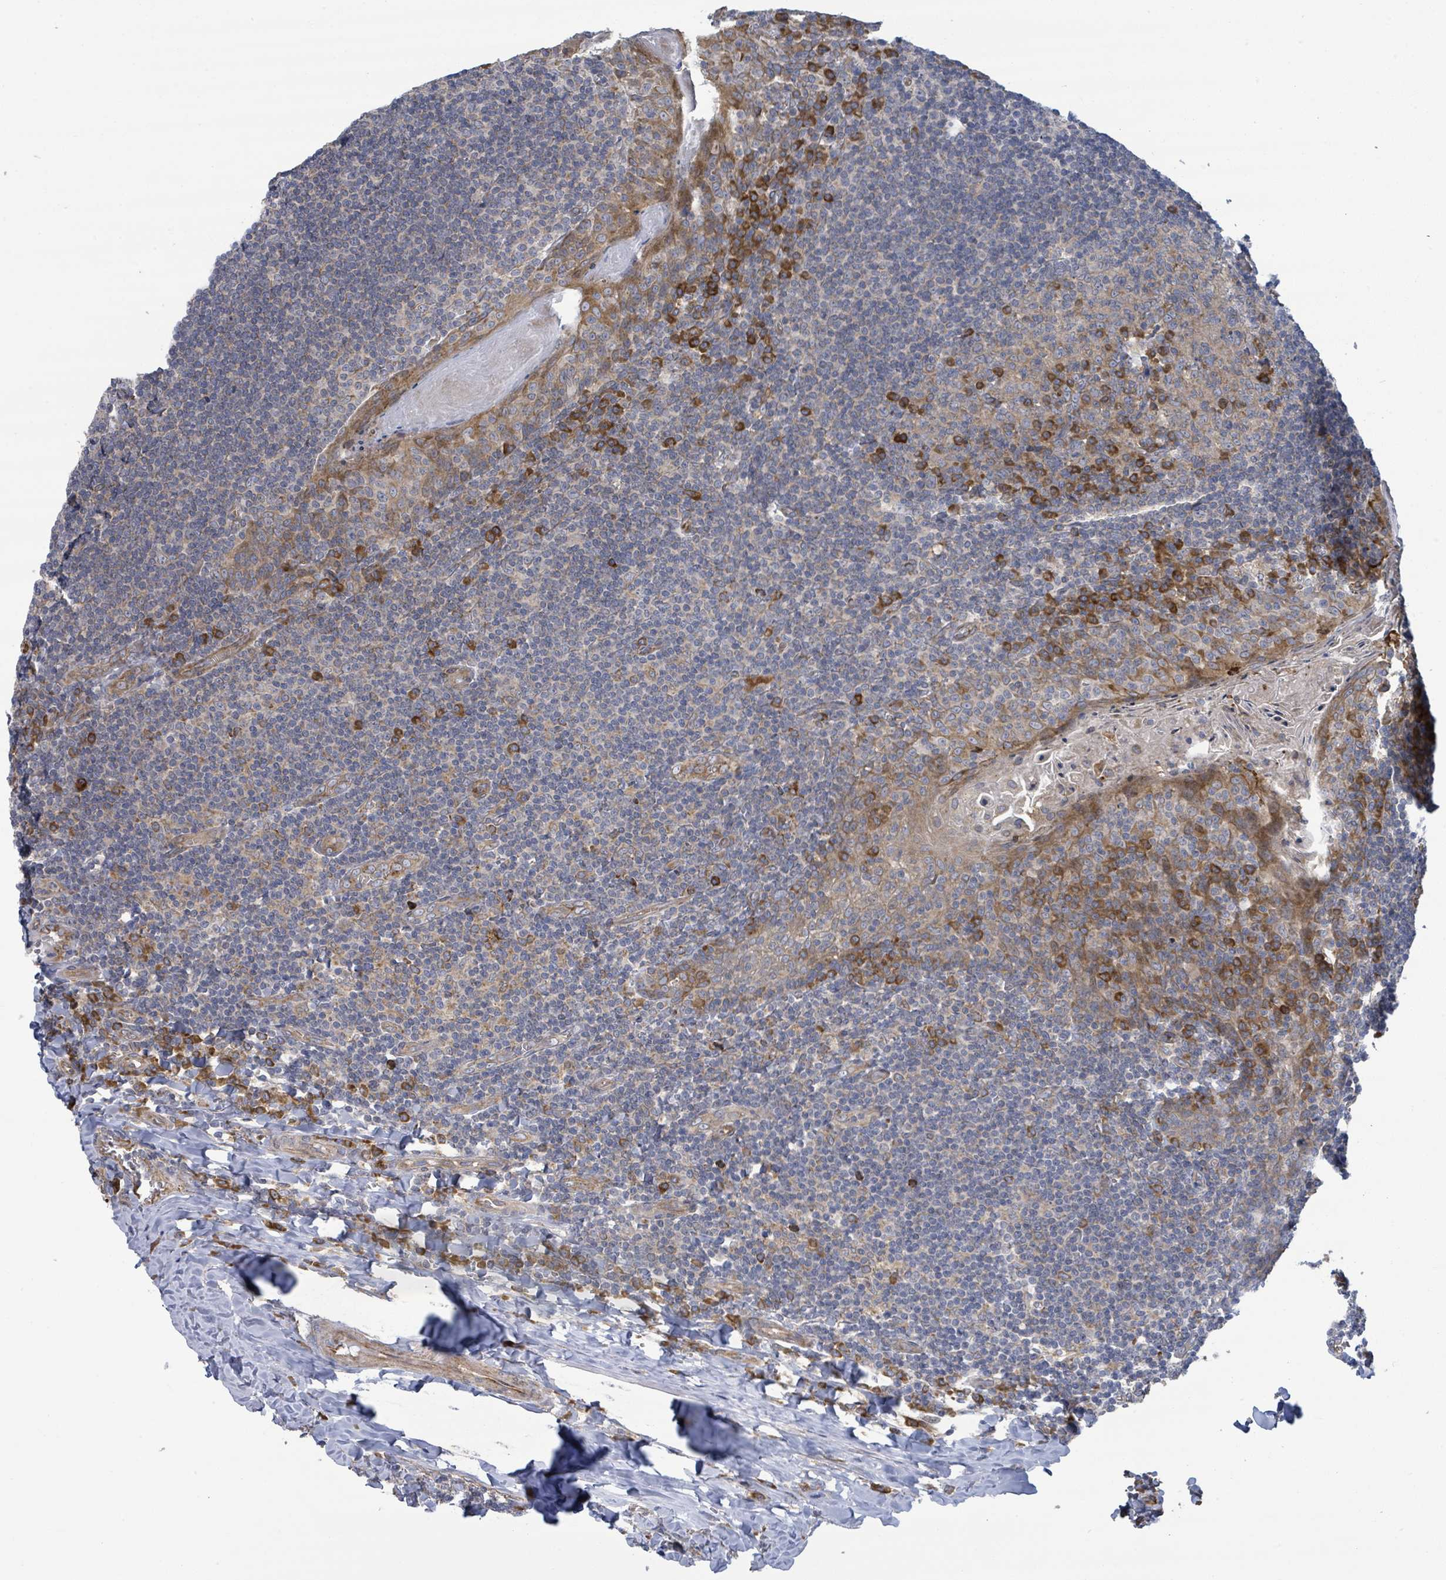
{"staining": {"intensity": "strong", "quantity": "<25%", "location": "cytoplasmic/membranous"}, "tissue": "tonsil", "cell_type": "Germinal center cells", "image_type": "normal", "snomed": [{"axis": "morphology", "description": "Normal tissue, NOS"}, {"axis": "topography", "description": "Tonsil"}], "caption": "Protein staining of benign tonsil demonstrates strong cytoplasmic/membranous expression in about <25% of germinal center cells.", "gene": "NOMO1", "patient": {"sex": "male", "age": 27}}